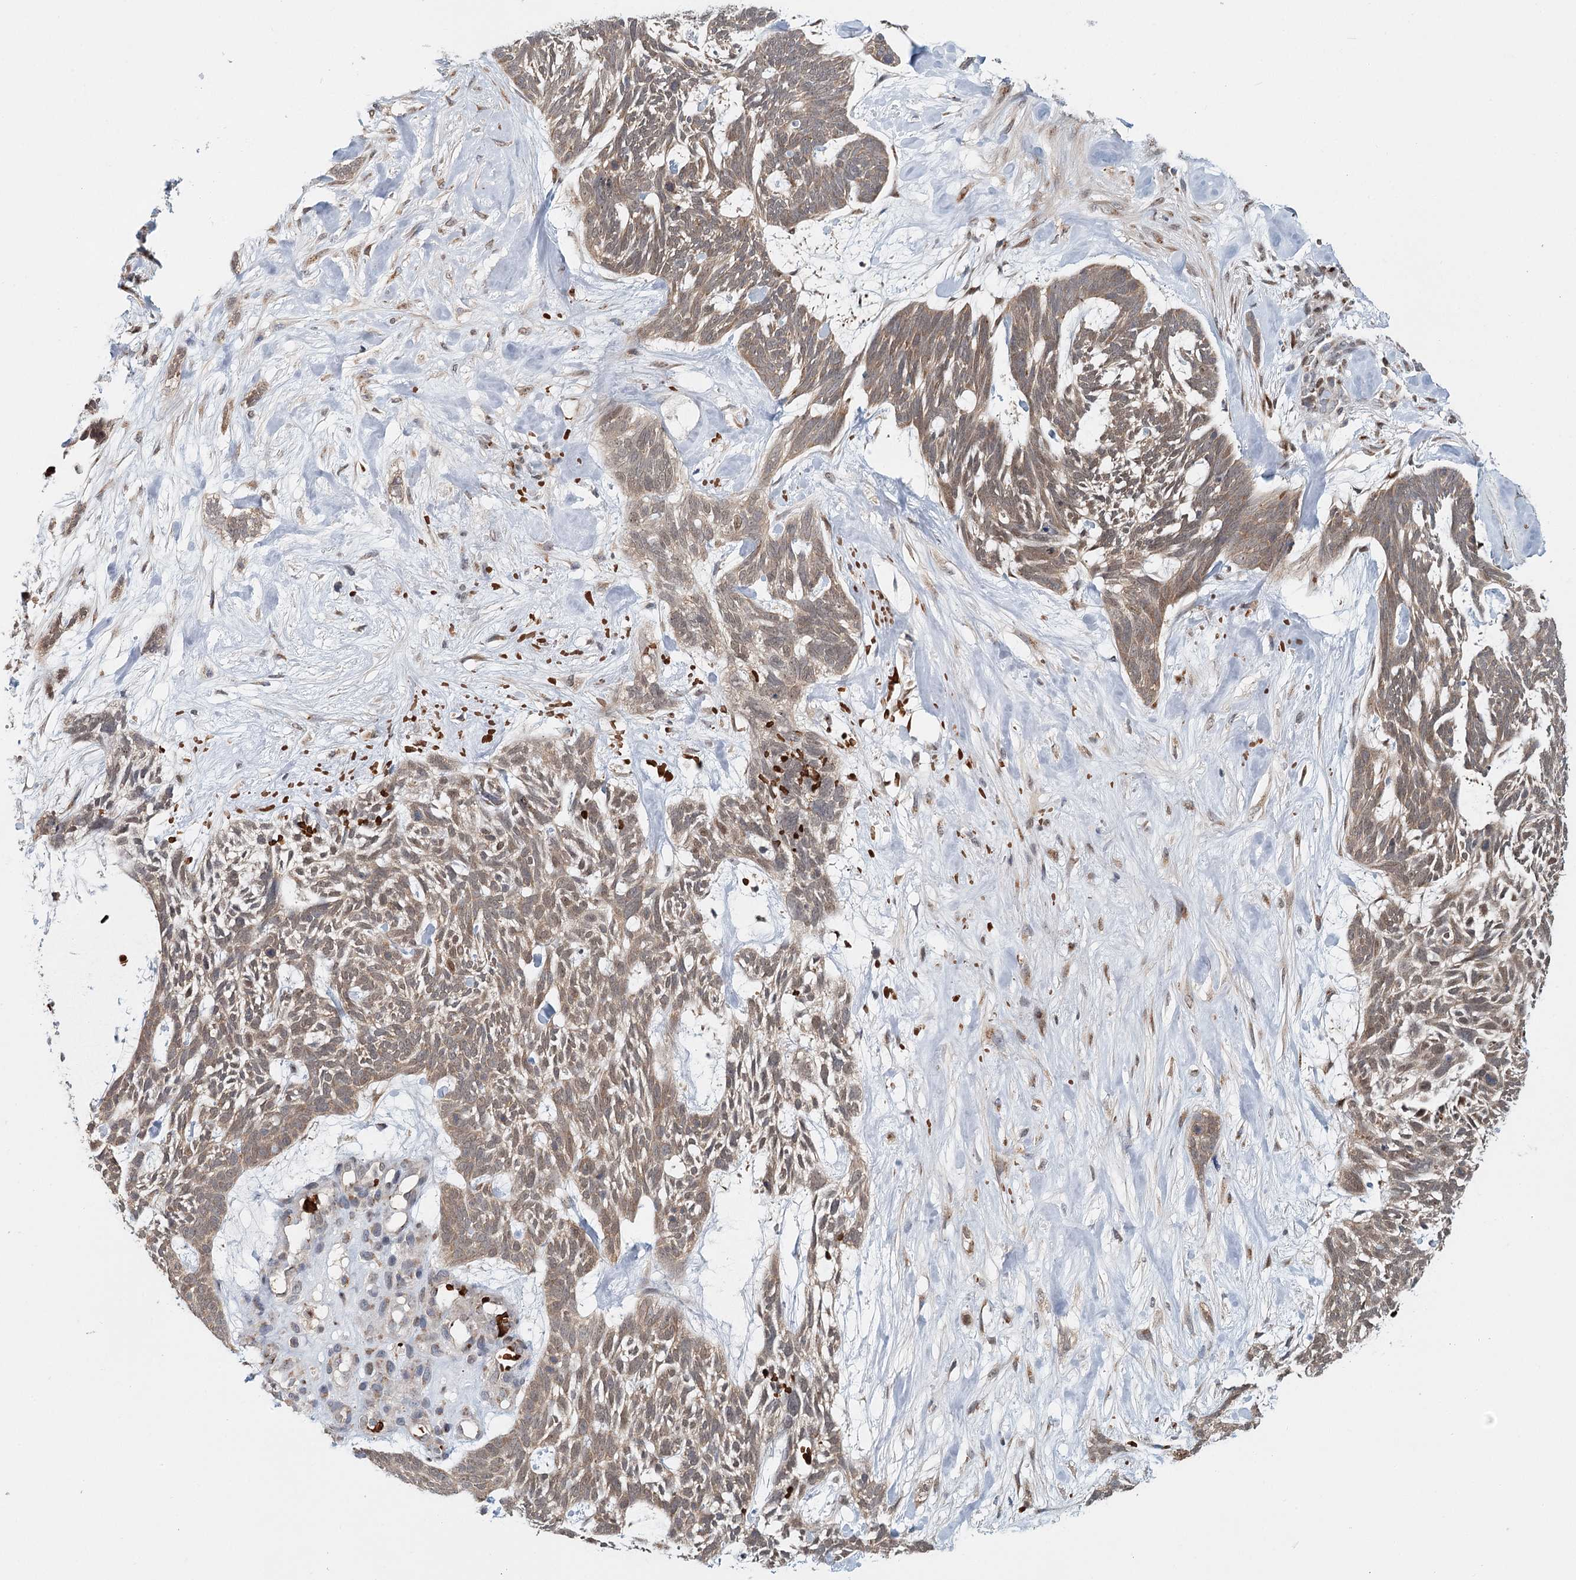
{"staining": {"intensity": "weak", "quantity": "25%-75%", "location": "cytoplasmic/membranous"}, "tissue": "skin cancer", "cell_type": "Tumor cells", "image_type": "cancer", "snomed": [{"axis": "morphology", "description": "Basal cell carcinoma"}, {"axis": "topography", "description": "Skin"}], "caption": "A histopathology image showing weak cytoplasmic/membranous expression in about 25%-75% of tumor cells in skin cancer, as visualized by brown immunohistochemical staining.", "gene": "ADK", "patient": {"sex": "male", "age": 88}}